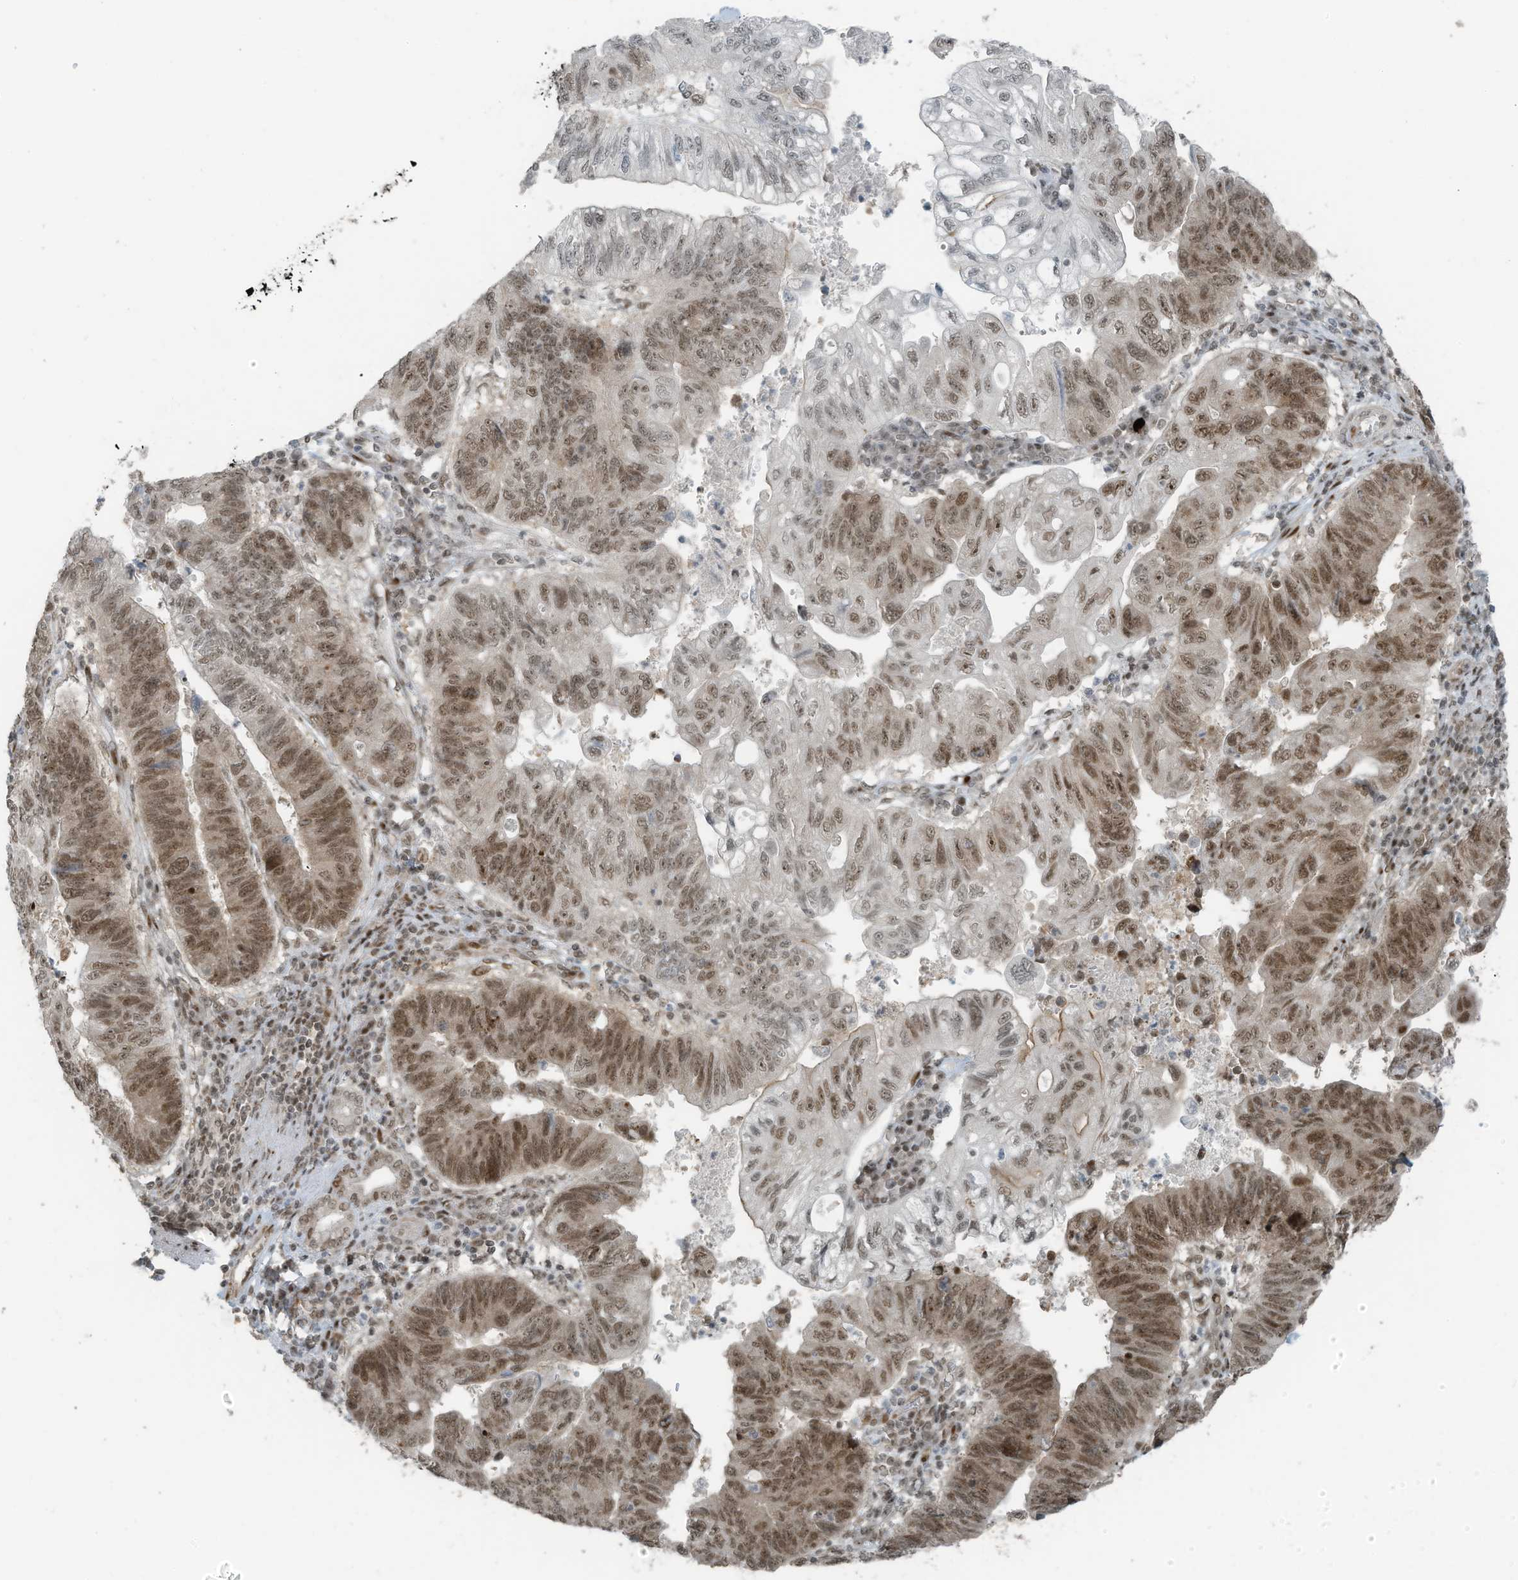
{"staining": {"intensity": "moderate", "quantity": ">75%", "location": "nuclear"}, "tissue": "stomach cancer", "cell_type": "Tumor cells", "image_type": "cancer", "snomed": [{"axis": "morphology", "description": "Adenocarcinoma, NOS"}, {"axis": "topography", "description": "Stomach"}], "caption": "Protein analysis of stomach adenocarcinoma tissue shows moderate nuclear expression in about >75% of tumor cells.", "gene": "PCNP", "patient": {"sex": "male", "age": 59}}